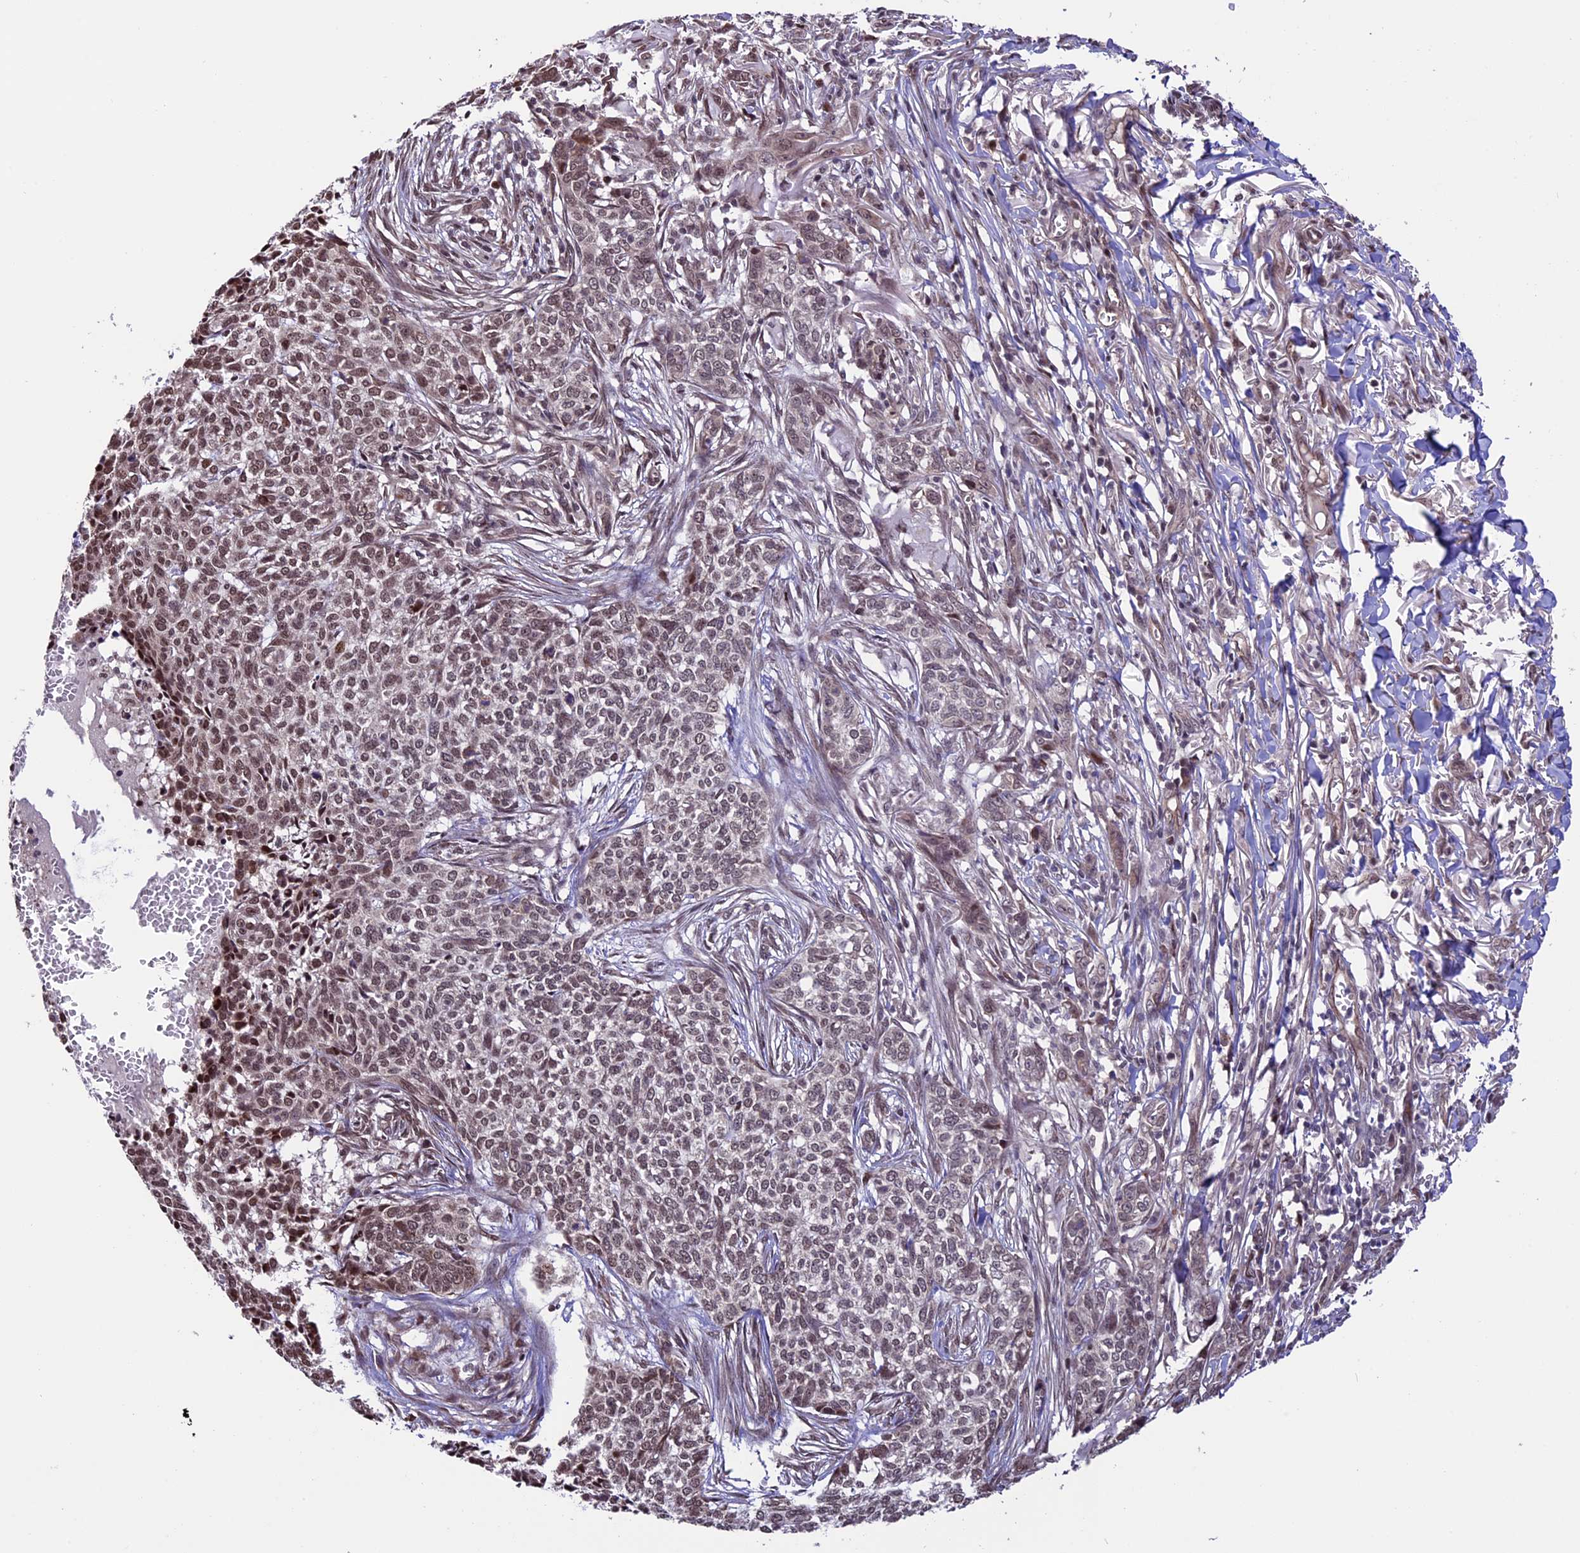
{"staining": {"intensity": "moderate", "quantity": "25%-75%", "location": "nuclear"}, "tissue": "skin cancer", "cell_type": "Tumor cells", "image_type": "cancer", "snomed": [{"axis": "morphology", "description": "Basal cell carcinoma"}, {"axis": "topography", "description": "Skin"}], "caption": "Skin basal cell carcinoma tissue demonstrates moderate nuclear expression in about 25%-75% of tumor cells, visualized by immunohistochemistry.", "gene": "TMEM171", "patient": {"sex": "male", "age": 85}}